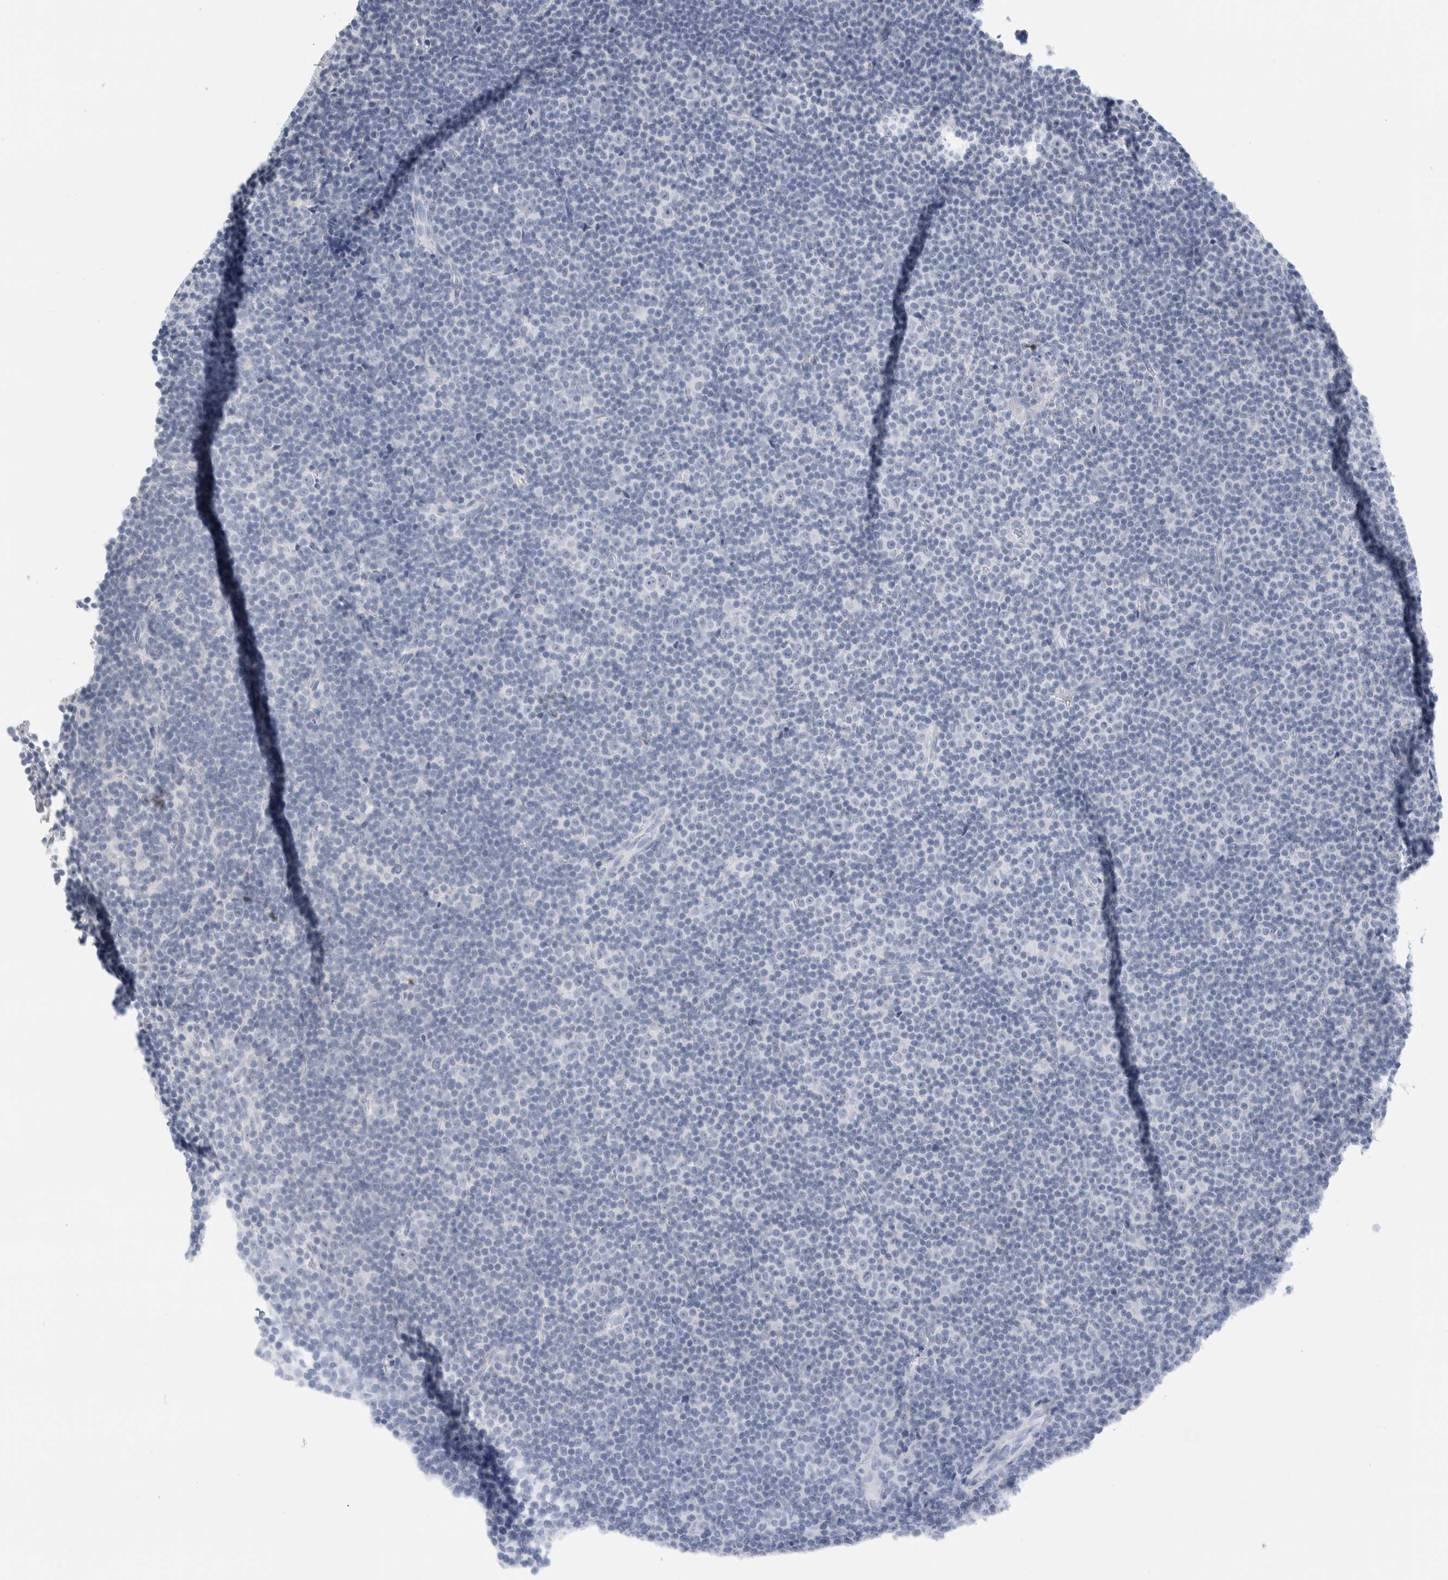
{"staining": {"intensity": "negative", "quantity": "none", "location": "none"}, "tissue": "lymphoma", "cell_type": "Tumor cells", "image_type": "cancer", "snomed": [{"axis": "morphology", "description": "Malignant lymphoma, non-Hodgkin's type, Low grade"}, {"axis": "topography", "description": "Lymph node"}], "caption": "An immunohistochemistry micrograph of malignant lymphoma, non-Hodgkin's type (low-grade) is shown. There is no staining in tumor cells of malignant lymphoma, non-Hodgkin's type (low-grade).", "gene": "RPH3AL", "patient": {"sex": "female", "age": 67}}